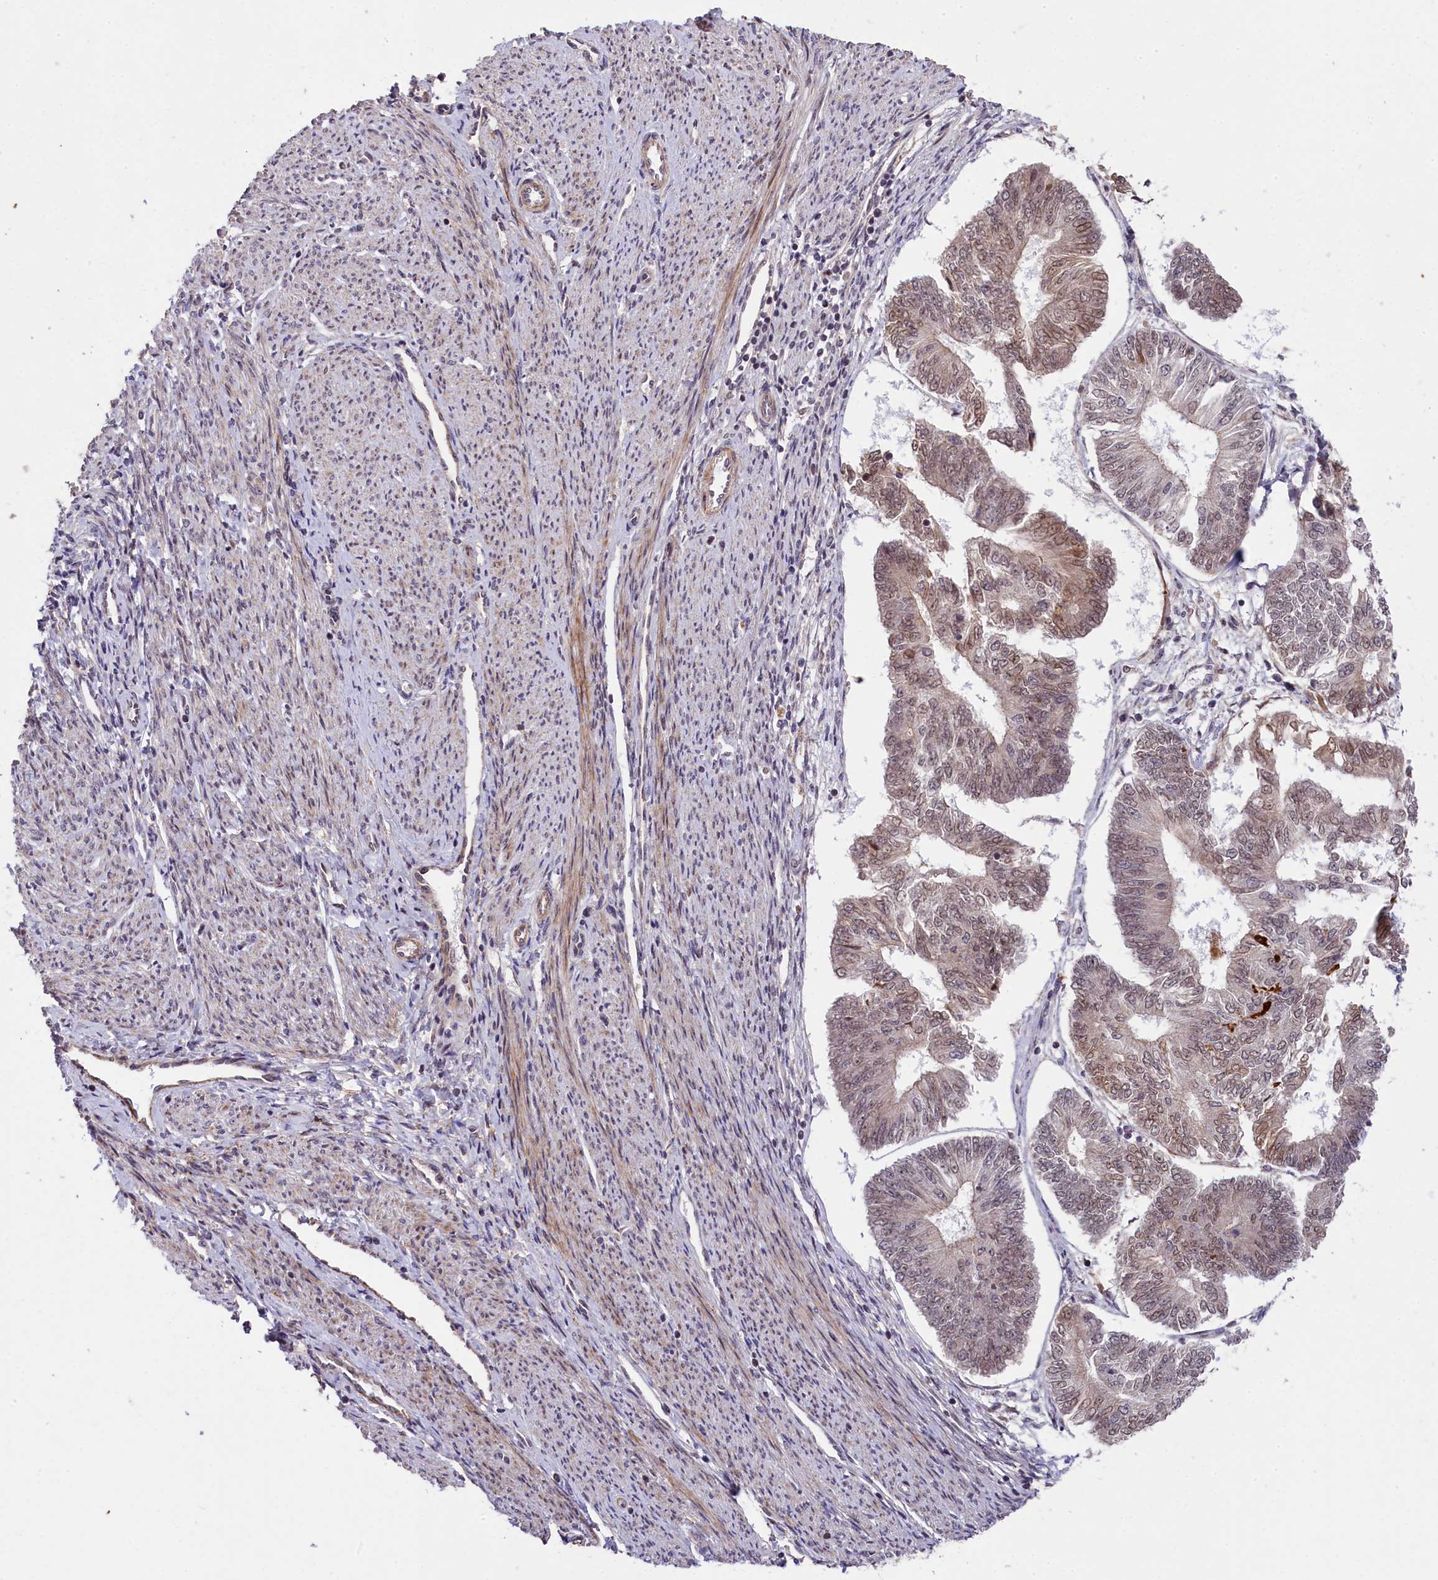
{"staining": {"intensity": "weak", "quantity": ">75%", "location": "nuclear"}, "tissue": "endometrial cancer", "cell_type": "Tumor cells", "image_type": "cancer", "snomed": [{"axis": "morphology", "description": "Adenocarcinoma, NOS"}, {"axis": "topography", "description": "Endometrium"}], "caption": "Immunohistochemistry staining of endometrial cancer, which exhibits low levels of weak nuclear staining in about >75% of tumor cells indicating weak nuclear protein expression. The staining was performed using DAB (3,3'-diaminobenzidine) (brown) for protein detection and nuclei were counterstained in hematoxylin (blue).", "gene": "ZNF480", "patient": {"sex": "female", "age": 58}}